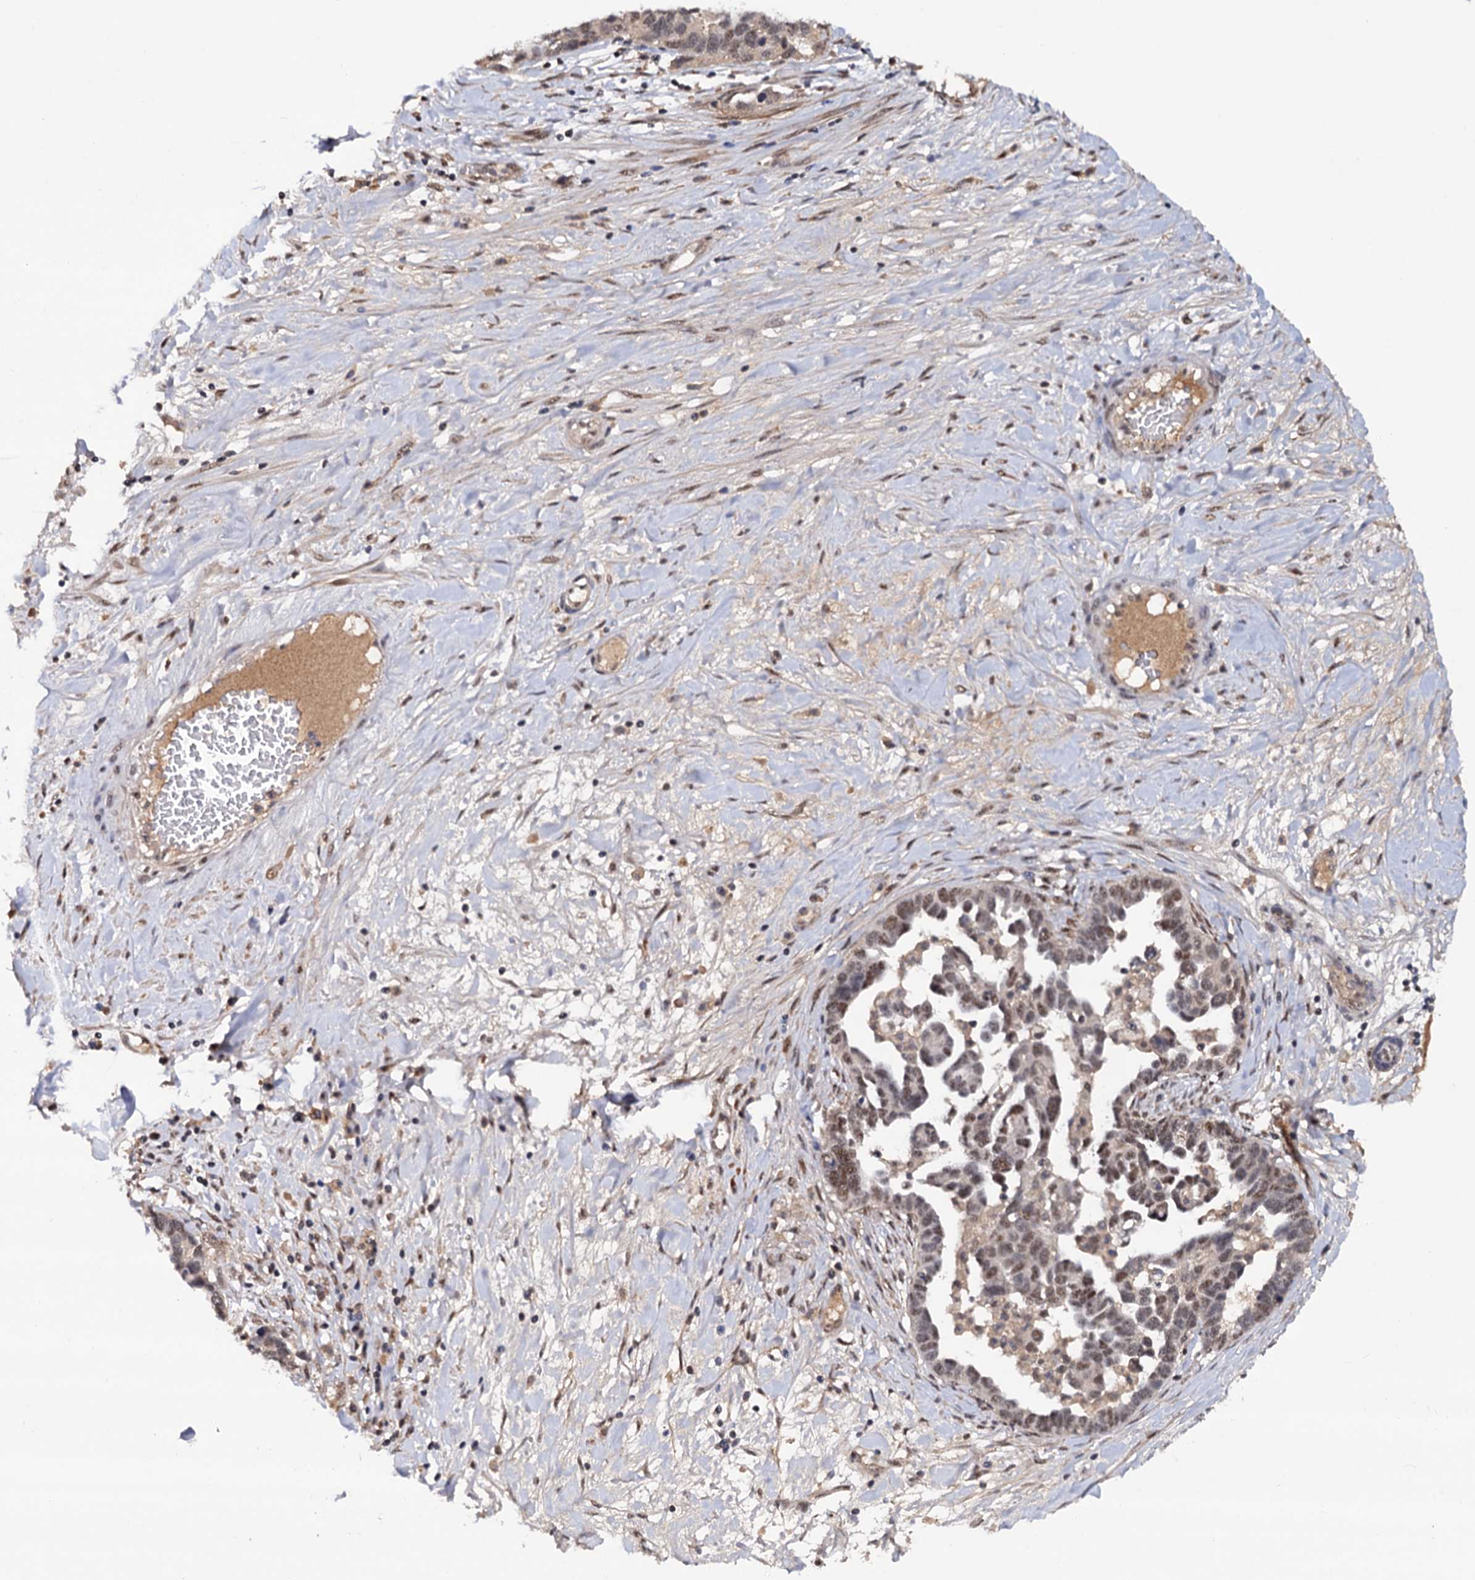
{"staining": {"intensity": "weak", "quantity": "25%-75%", "location": "nuclear"}, "tissue": "ovarian cancer", "cell_type": "Tumor cells", "image_type": "cancer", "snomed": [{"axis": "morphology", "description": "Cystadenocarcinoma, serous, NOS"}, {"axis": "topography", "description": "Ovary"}], "caption": "A brown stain labels weak nuclear positivity of a protein in ovarian cancer (serous cystadenocarcinoma) tumor cells. The staining is performed using DAB brown chromogen to label protein expression. The nuclei are counter-stained blue using hematoxylin.", "gene": "TBC1D12", "patient": {"sex": "female", "age": 54}}